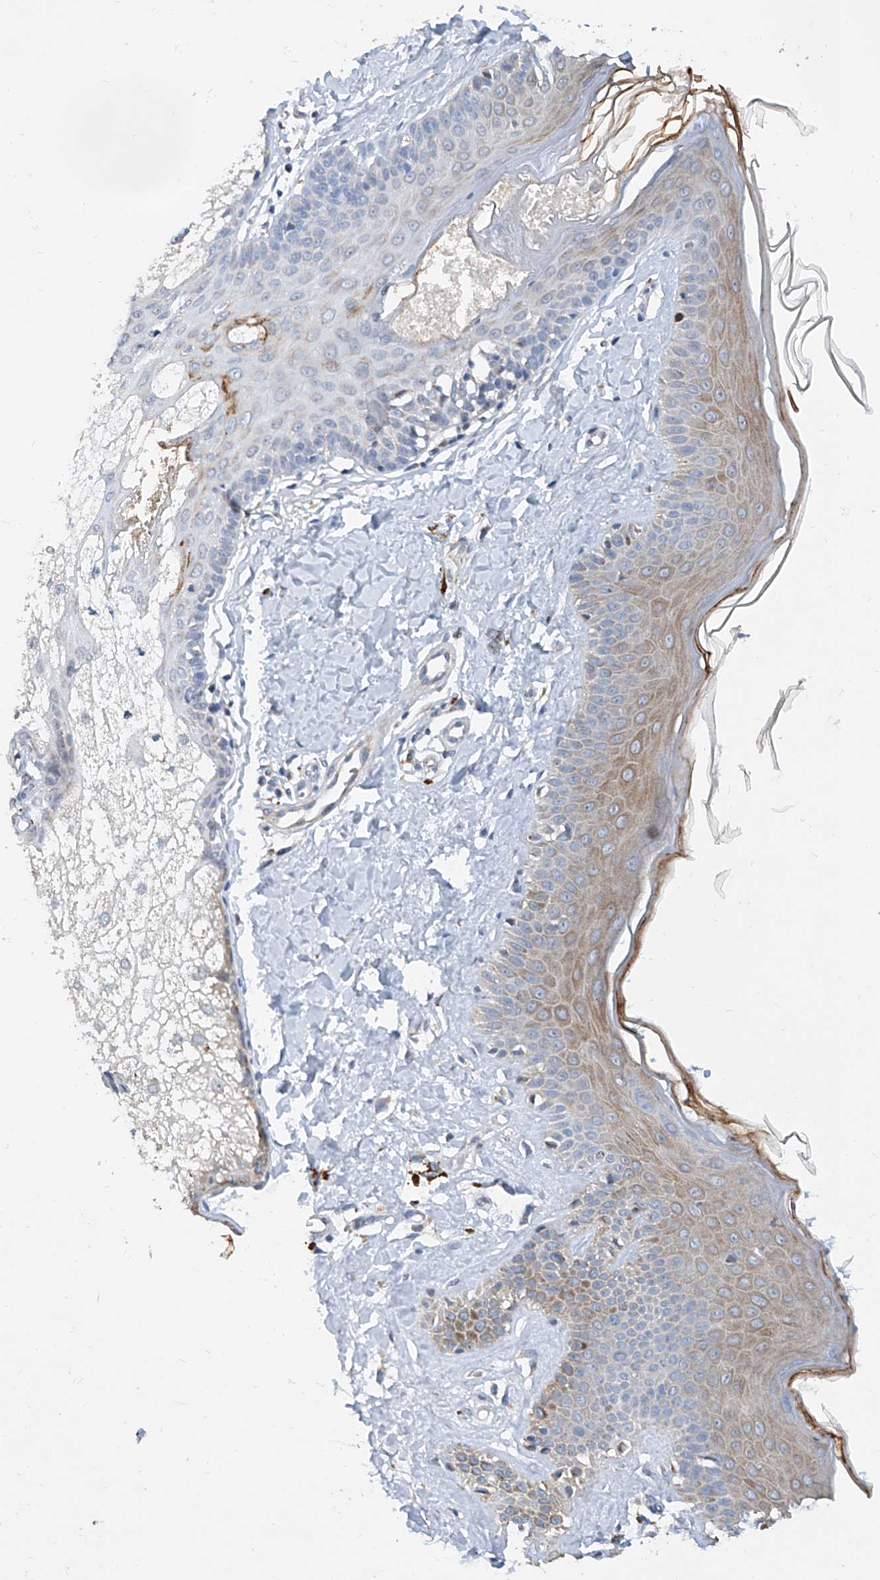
{"staining": {"intensity": "weak", "quantity": "25%-75%", "location": "cytoplasmic/membranous"}, "tissue": "skin", "cell_type": "Fibroblasts", "image_type": "normal", "snomed": [{"axis": "morphology", "description": "Normal tissue, NOS"}, {"axis": "topography", "description": "Skin"}], "caption": "This histopathology image reveals IHC staining of normal skin, with low weak cytoplasmic/membranous staining in approximately 25%-75% of fibroblasts.", "gene": "BPTF", "patient": {"sex": "male", "age": 52}}